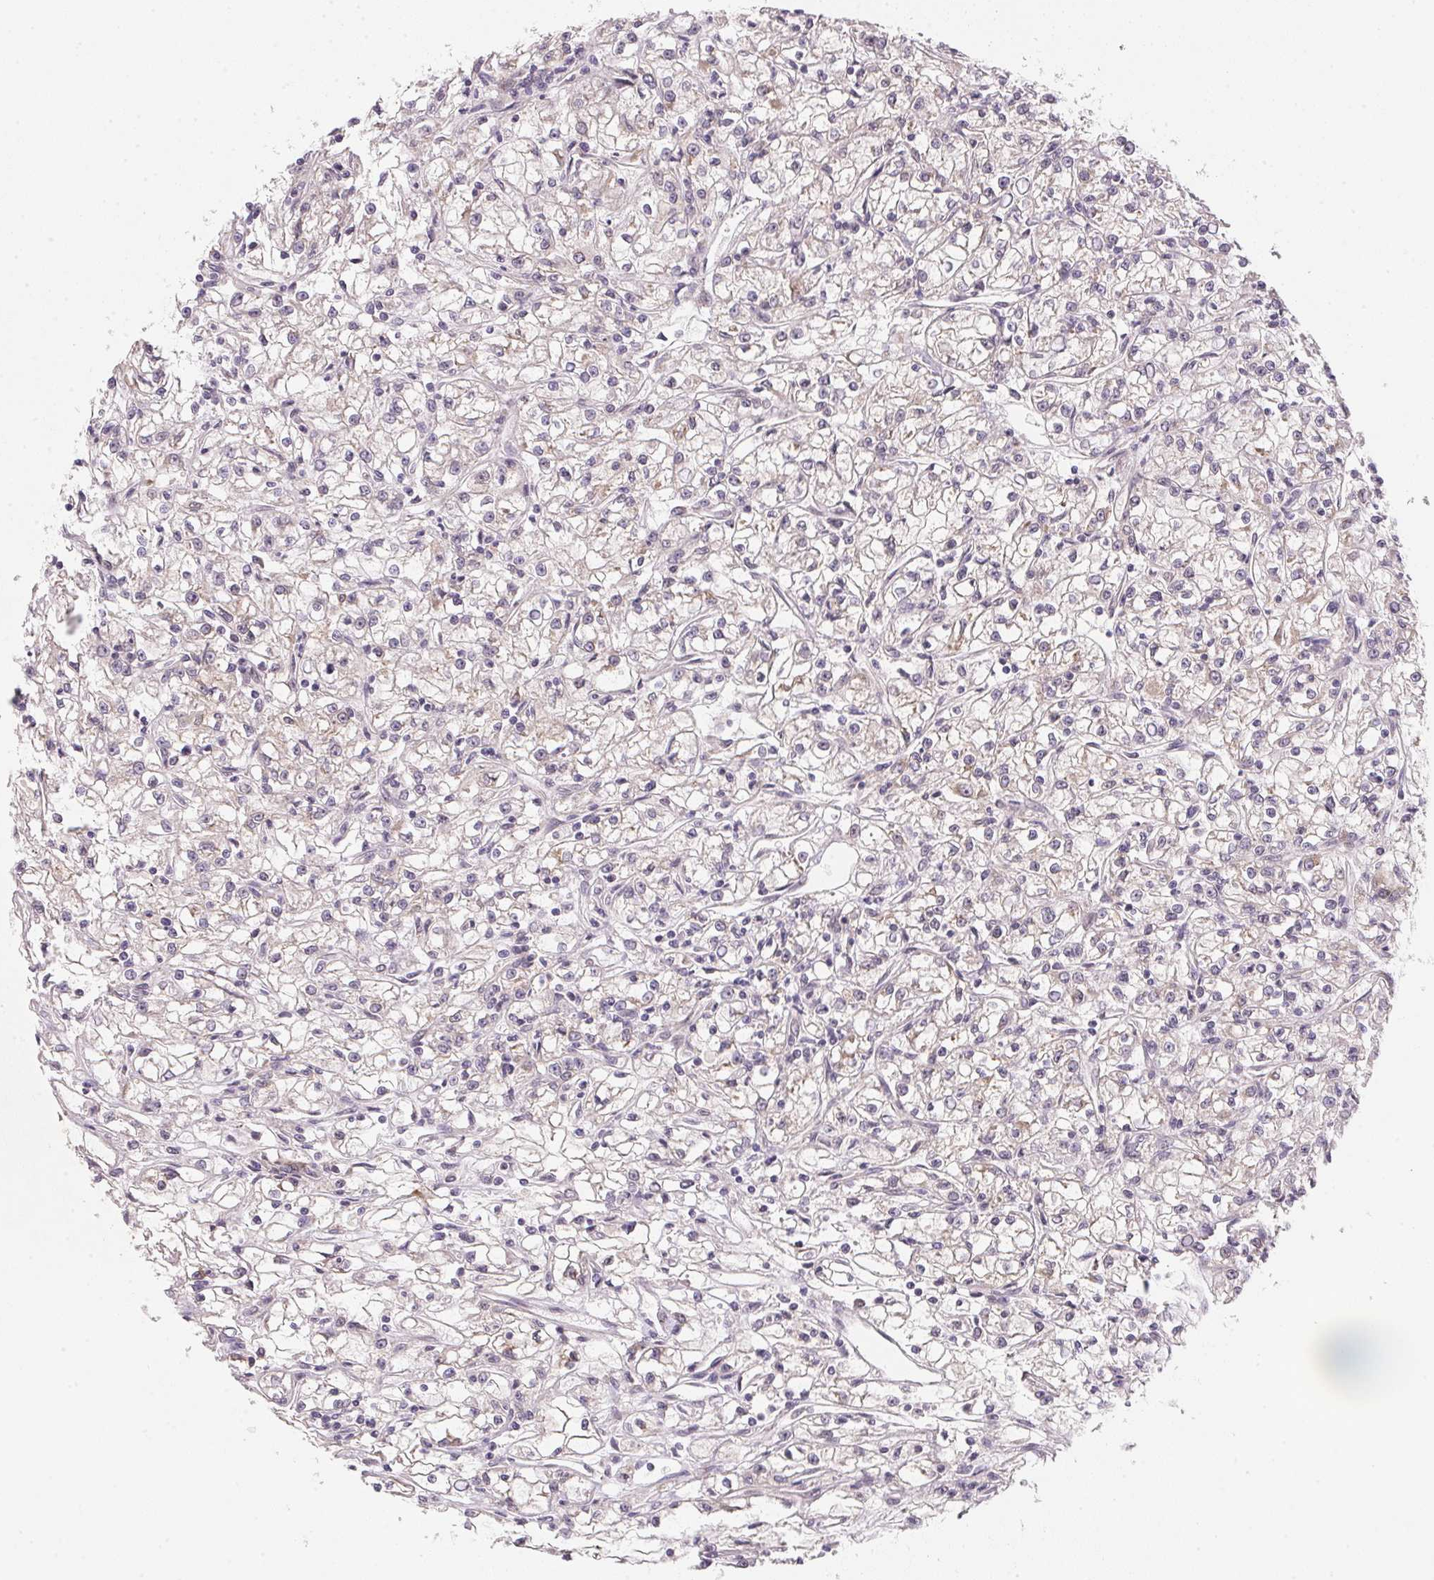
{"staining": {"intensity": "negative", "quantity": "none", "location": "none"}, "tissue": "renal cancer", "cell_type": "Tumor cells", "image_type": "cancer", "snomed": [{"axis": "morphology", "description": "Adenocarcinoma, NOS"}, {"axis": "topography", "description": "Kidney"}], "caption": "An image of renal adenocarcinoma stained for a protein reveals no brown staining in tumor cells.", "gene": "EI24", "patient": {"sex": "female", "age": 59}}